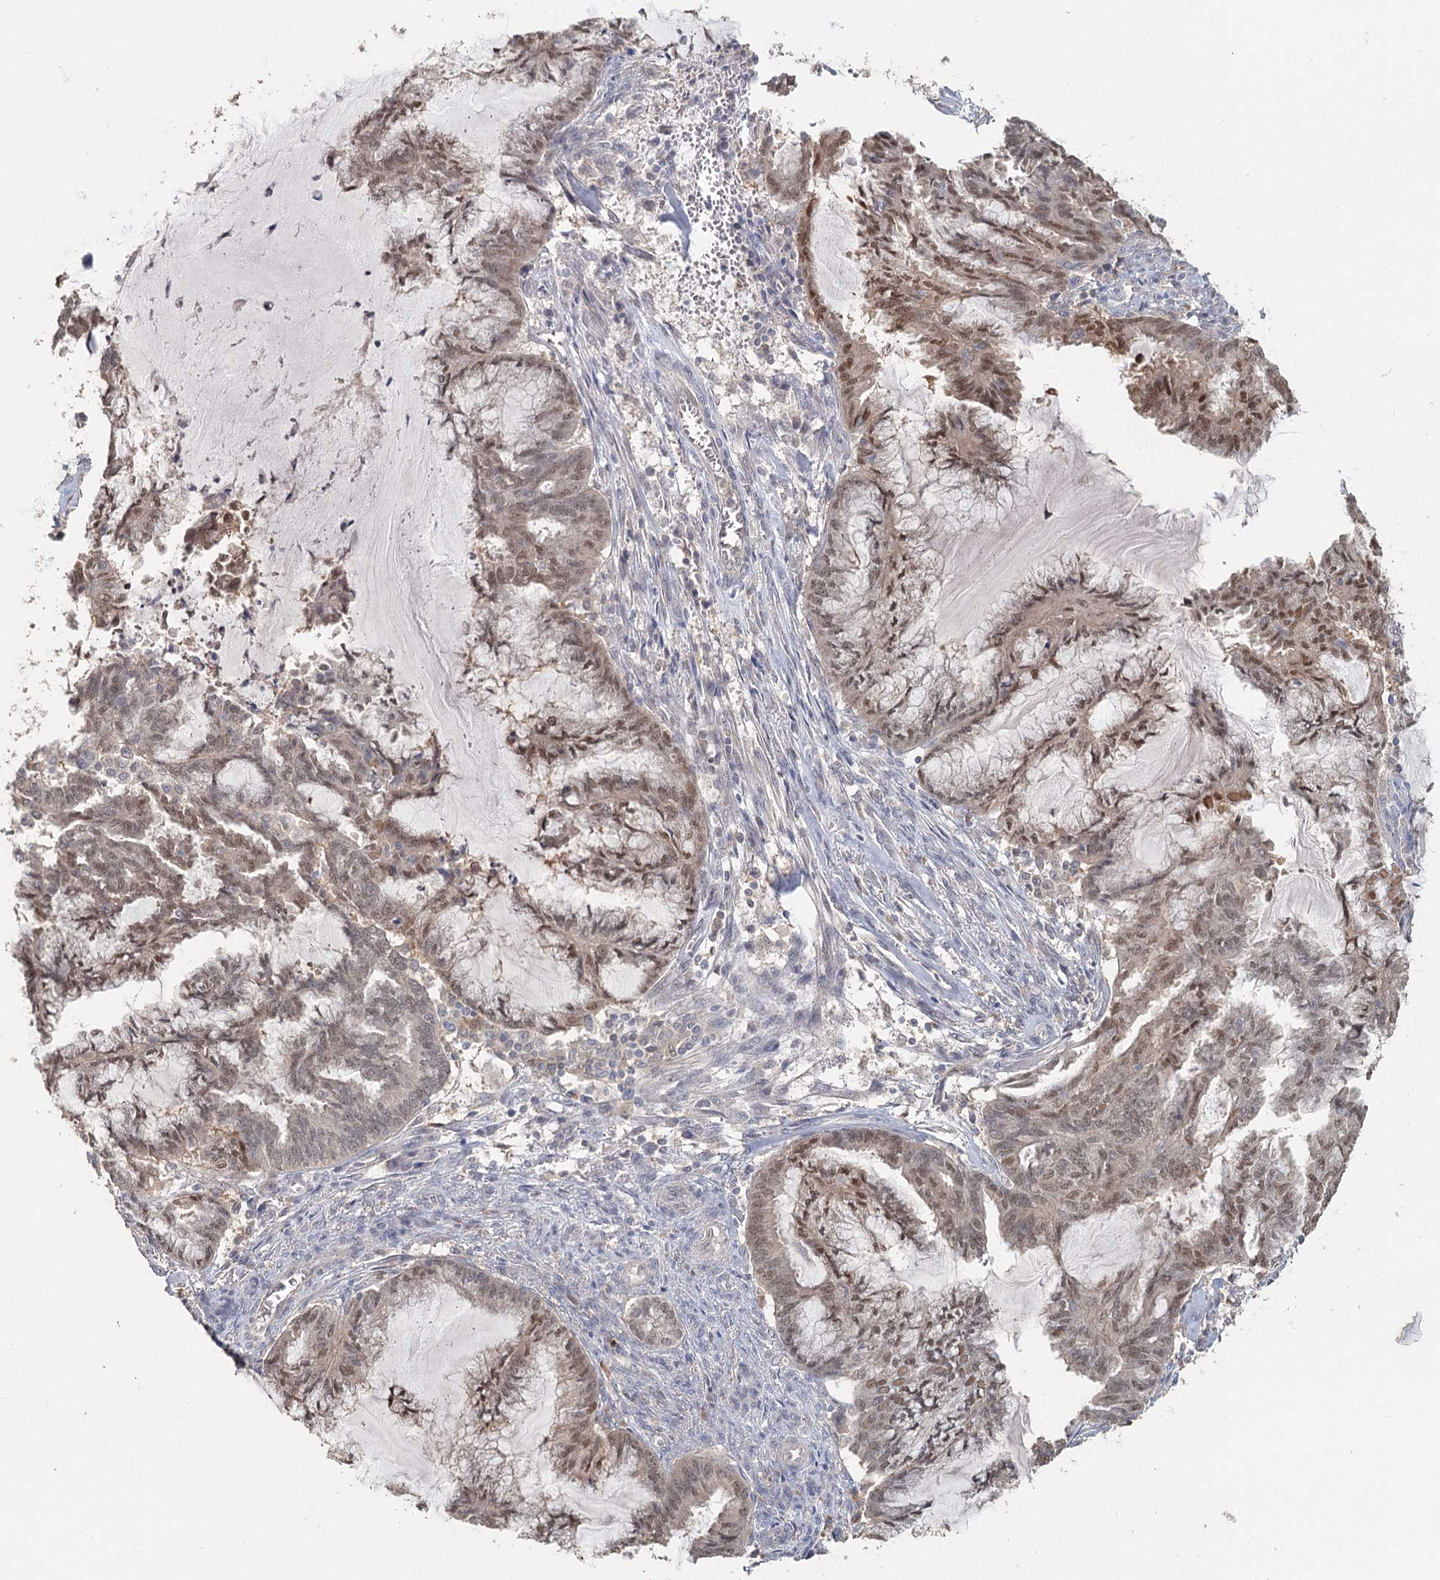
{"staining": {"intensity": "moderate", "quantity": ">75%", "location": "nuclear"}, "tissue": "endometrial cancer", "cell_type": "Tumor cells", "image_type": "cancer", "snomed": [{"axis": "morphology", "description": "Adenocarcinoma, NOS"}, {"axis": "topography", "description": "Endometrium"}], "caption": "This is an image of immunohistochemistry staining of adenocarcinoma (endometrial), which shows moderate staining in the nuclear of tumor cells.", "gene": "ADK", "patient": {"sex": "female", "age": 86}}